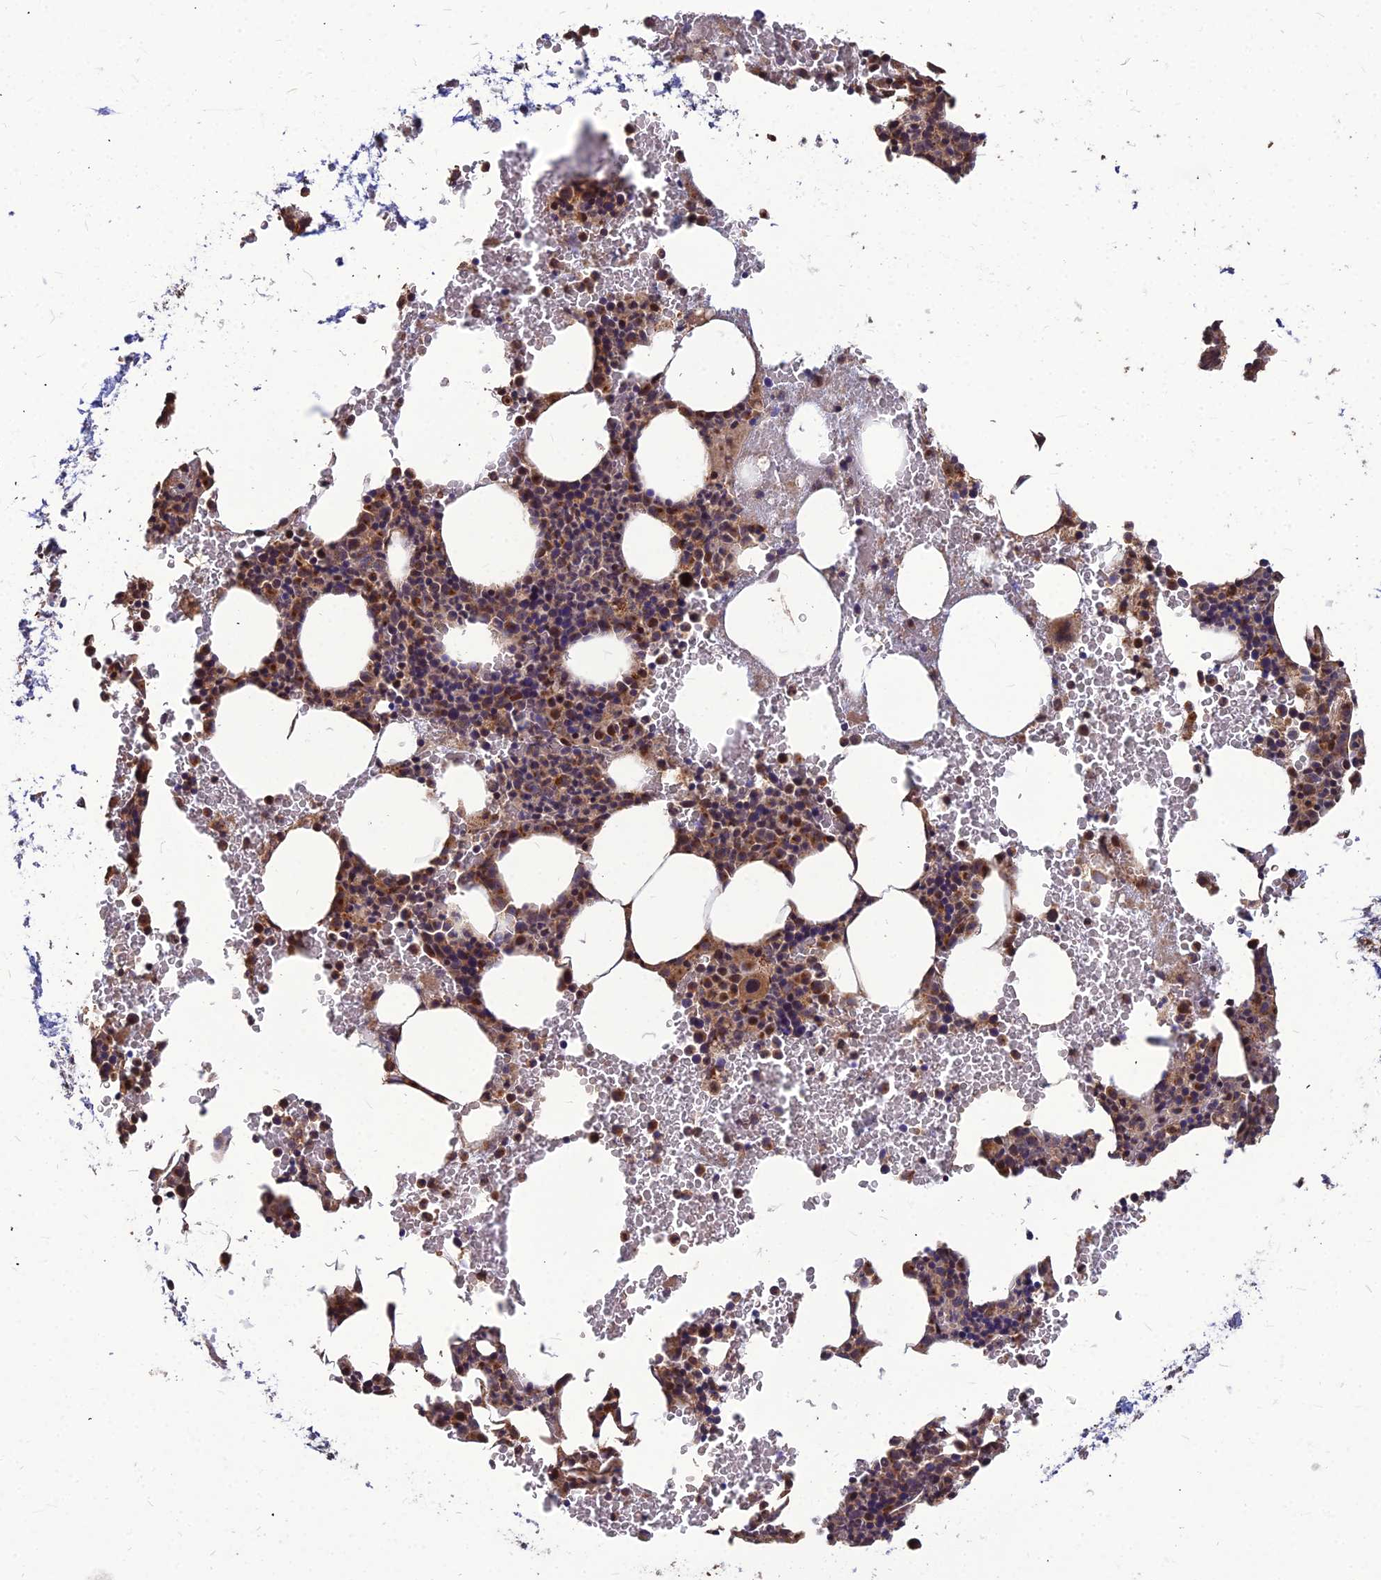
{"staining": {"intensity": "moderate", "quantity": "25%-75%", "location": "cytoplasmic/membranous,nuclear"}, "tissue": "bone marrow", "cell_type": "Hematopoietic cells", "image_type": "normal", "snomed": [{"axis": "morphology", "description": "Normal tissue, NOS"}, {"axis": "morphology", "description": "Inflammation, NOS"}, {"axis": "topography", "description": "Bone marrow"}], "caption": "Immunohistochemical staining of benign bone marrow displays moderate cytoplasmic/membranous,nuclear protein staining in approximately 25%-75% of hematopoietic cells.", "gene": "LEKR1", "patient": {"sex": "female", "age": 78}}